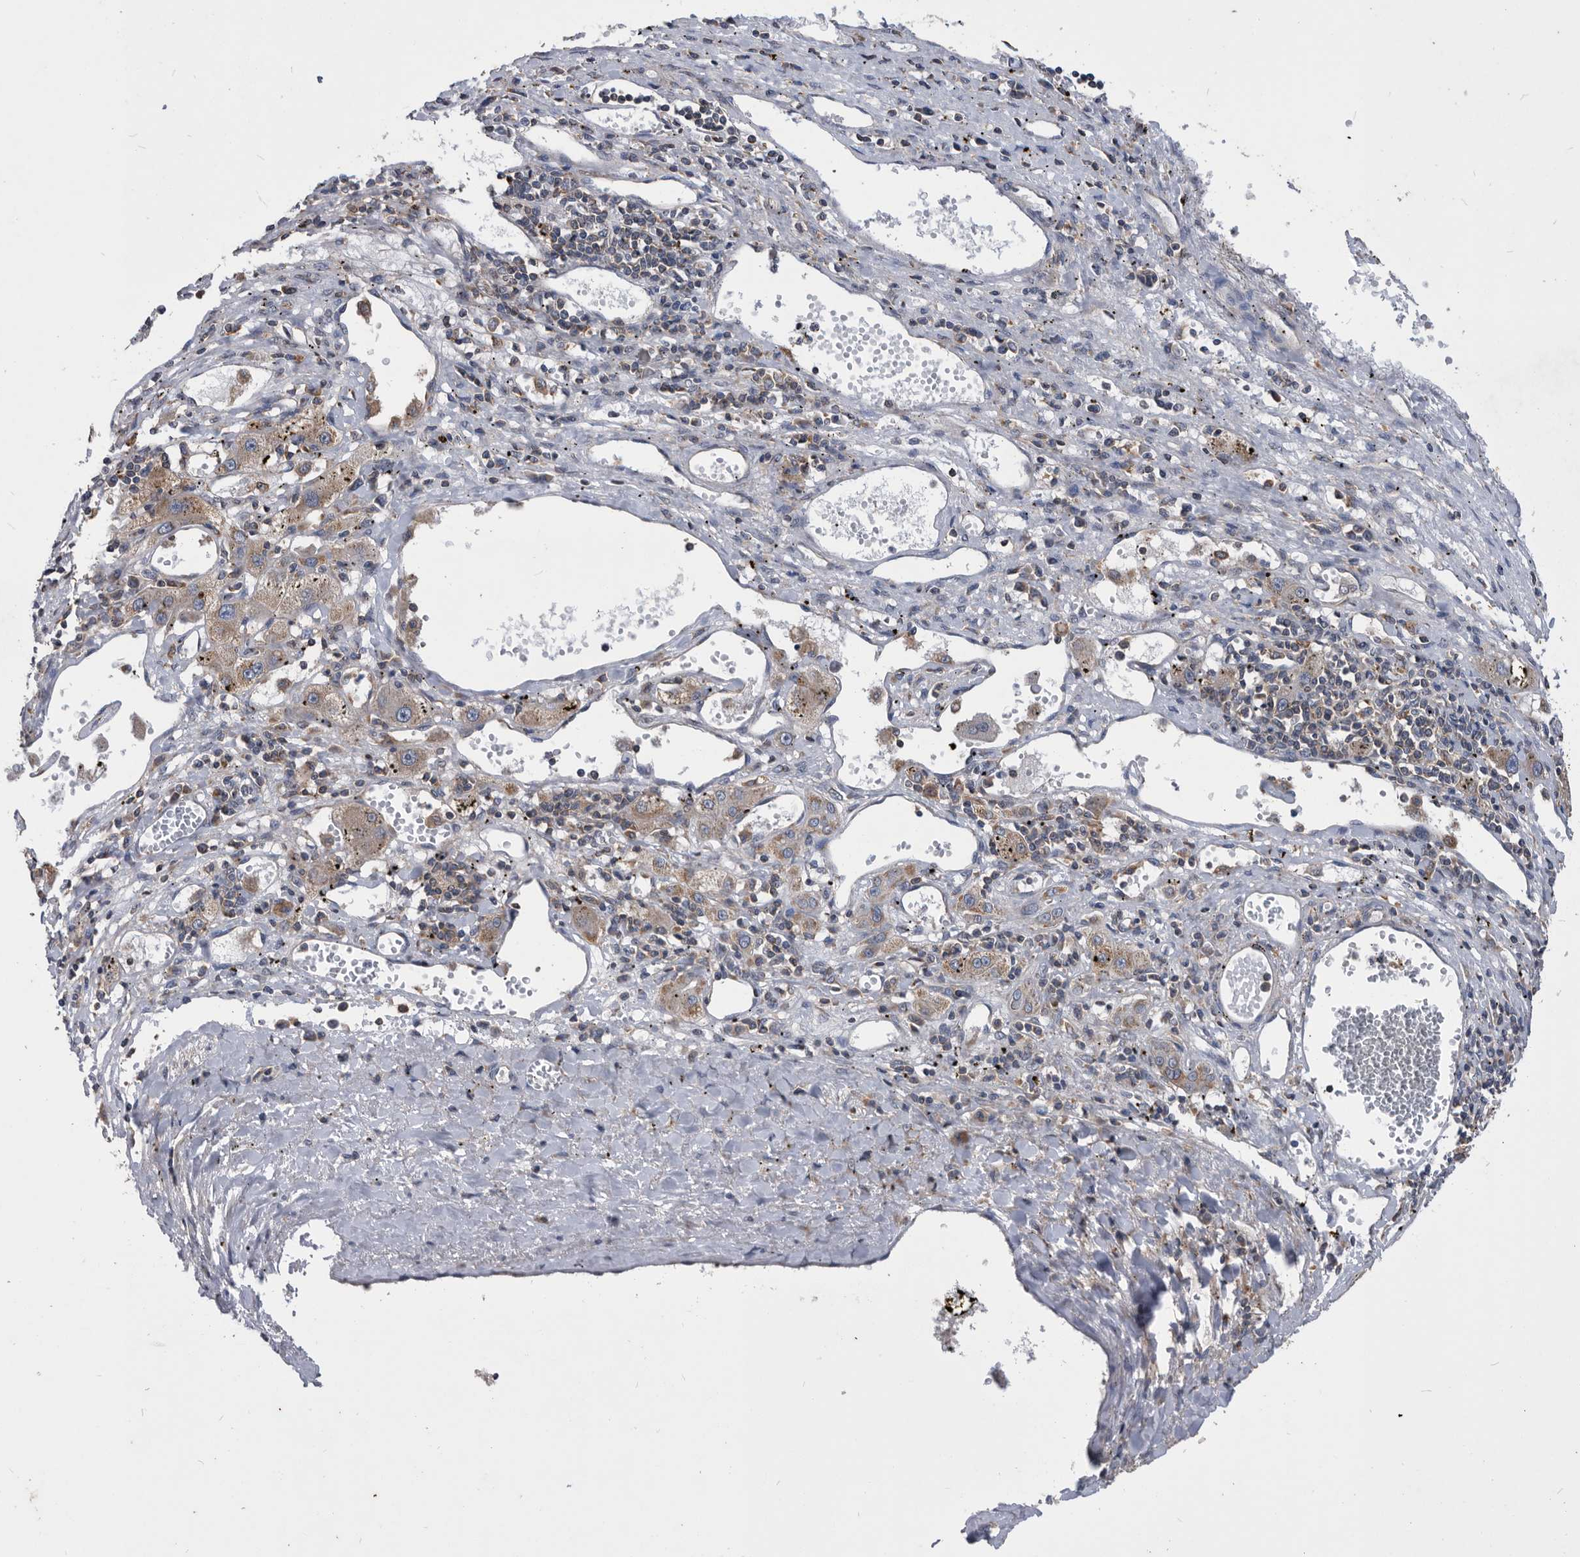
{"staining": {"intensity": "moderate", "quantity": "<25%", "location": "cytoplasmic/membranous,nuclear"}, "tissue": "liver cancer", "cell_type": "Tumor cells", "image_type": "cancer", "snomed": [{"axis": "morphology", "description": "Carcinoma, Hepatocellular, NOS"}, {"axis": "topography", "description": "Liver"}], "caption": "DAB immunohistochemical staining of liver cancer (hepatocellular carcinoma) shows moderate cytoplasmic/membranous and nuclear protein expression in about <25% of tumor cells.", "gene": "NRBP1", "patient": {"sex": "male", "age": 72}}